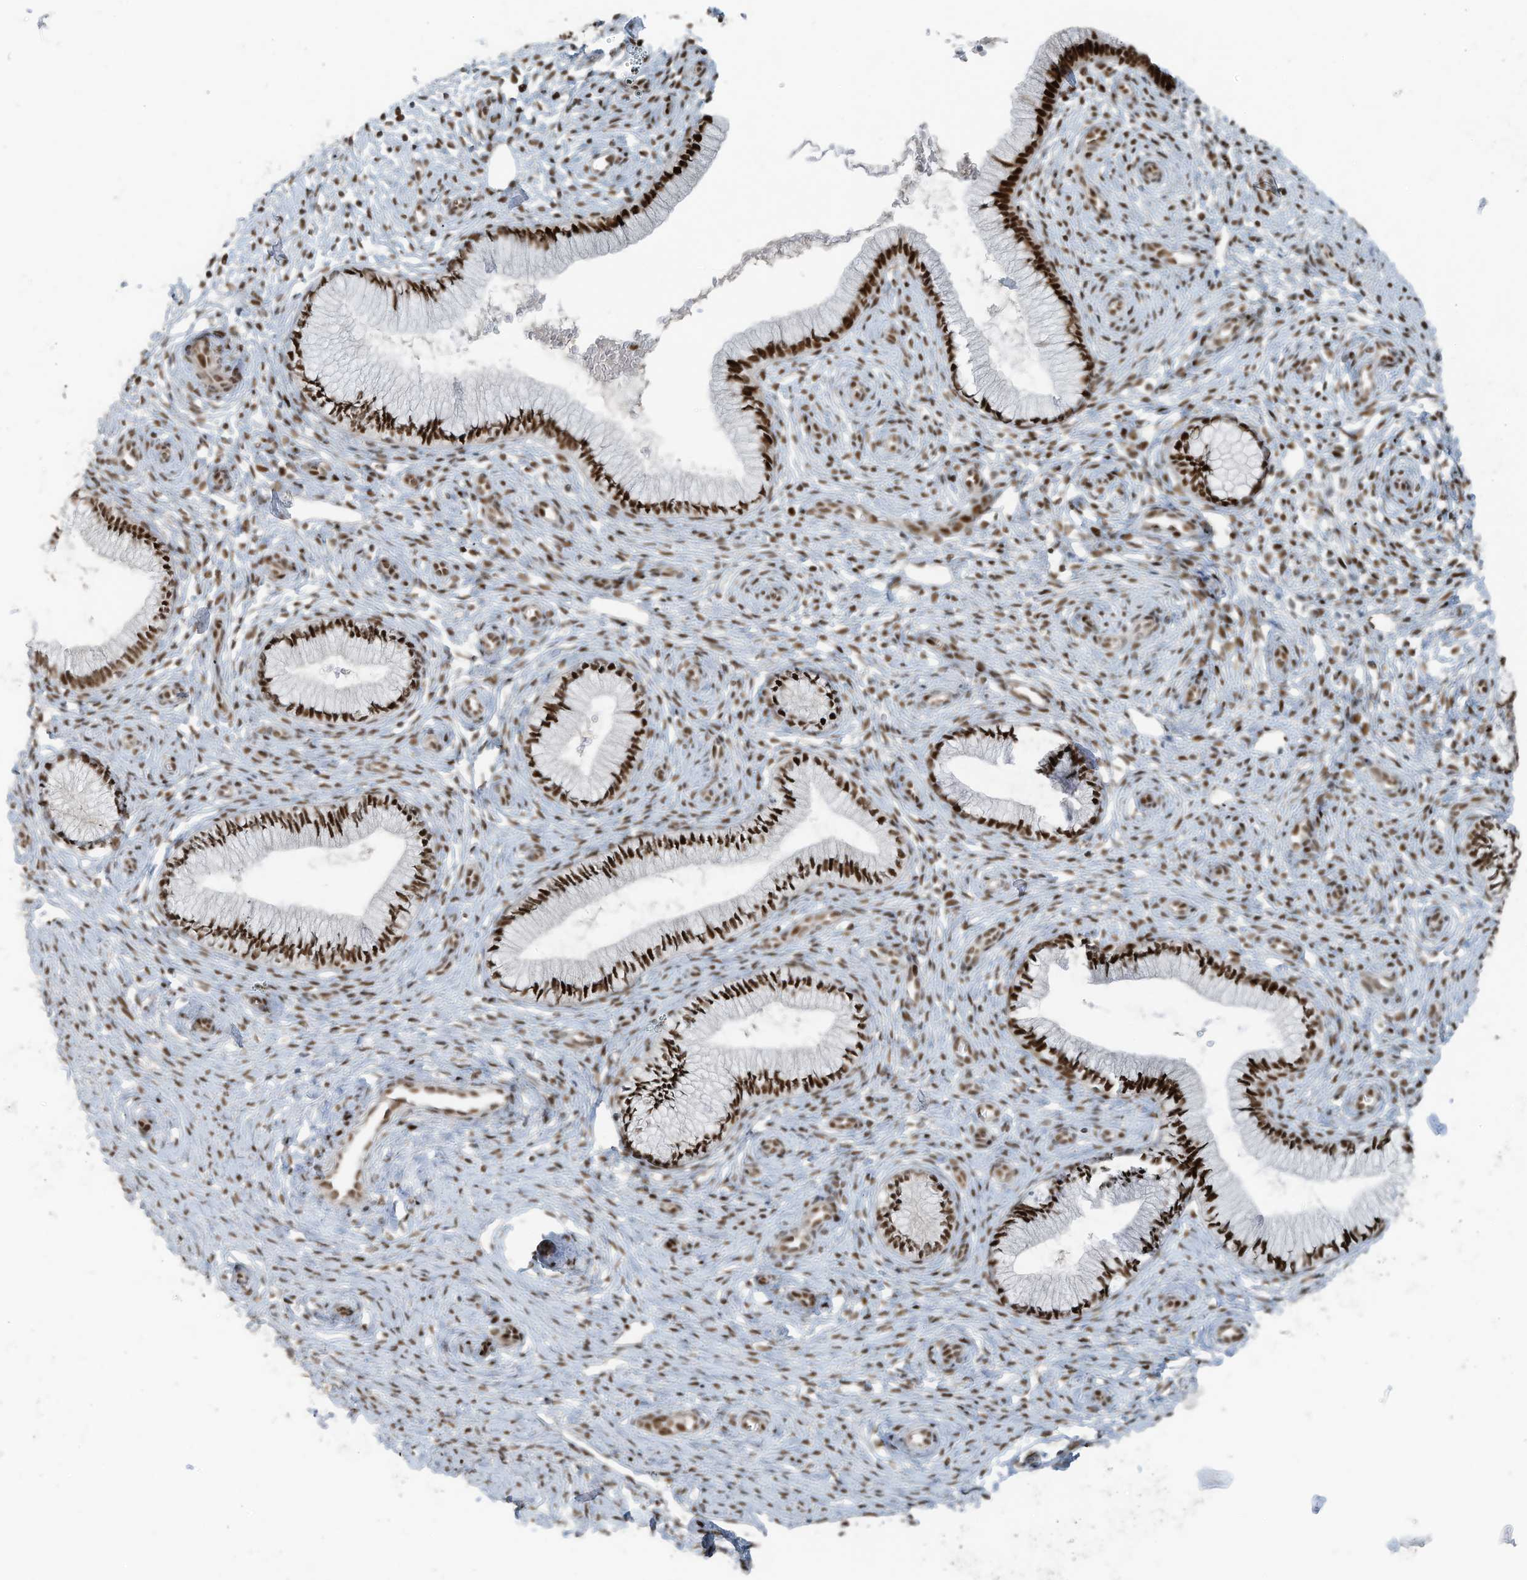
{"staining": {"intensity": "strong", "quantity": ">75%", "location": "nuclear"}, "tissue": "cervix", "cell_type": "Glandular cells", "image_type": "normal", "snomed": [{"axis": "morphology", "description": "Normal tissue, NOS"}, {"axis": "topography", "description": "Cervix"}], "caption": "Immunohistochemical staining of benign human cervix shows >75% levels of strong nuclear protein expression in about >75% of glandular cells. Ihc stains the protein in brown and the nuclei are stained blue.", "gene": "PCNP", "patient": {"sex": "female", "age": 27}}